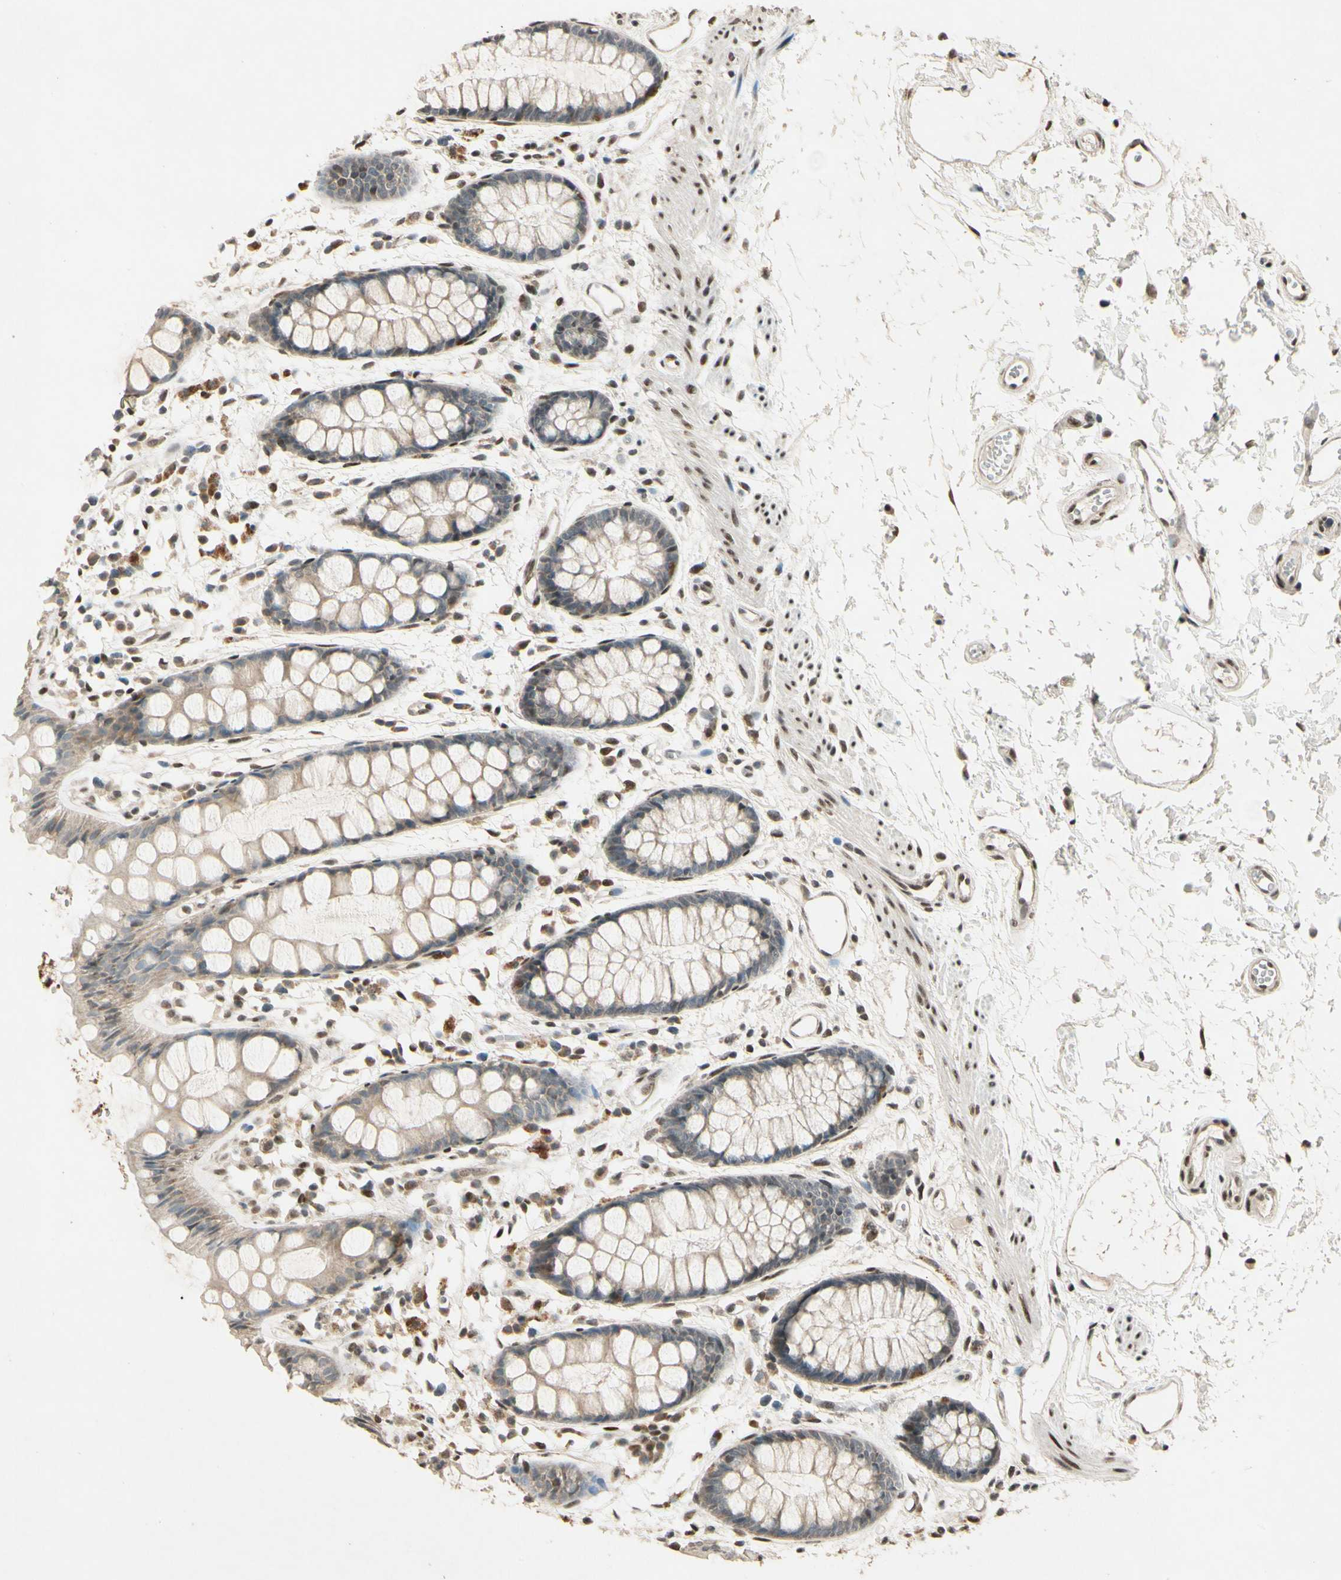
{"staining": {"intensity": "weak", "quantity": "25%-75%", "location": "cytoplasmic/membranous"}, "tissue": "rectum", "cell_type": "Glandular cells", "image_type": "normal", "snomed": [{"axis": "morphology", "description": "Normal tissue, NOS"}, {"axis": "topography", "description": "Rectum"}], "caption": "A high-resolution histopathology image shows IHC staining of benign rectum, which reveals weak cytoplasmic/membranous expression in approximately 25%-75% of glandular cells. The protein is shown in brown color, while the nuclei are stained blue.", "gene": "ZBTB4", "patient": {"sex": "female", "age": 66}}